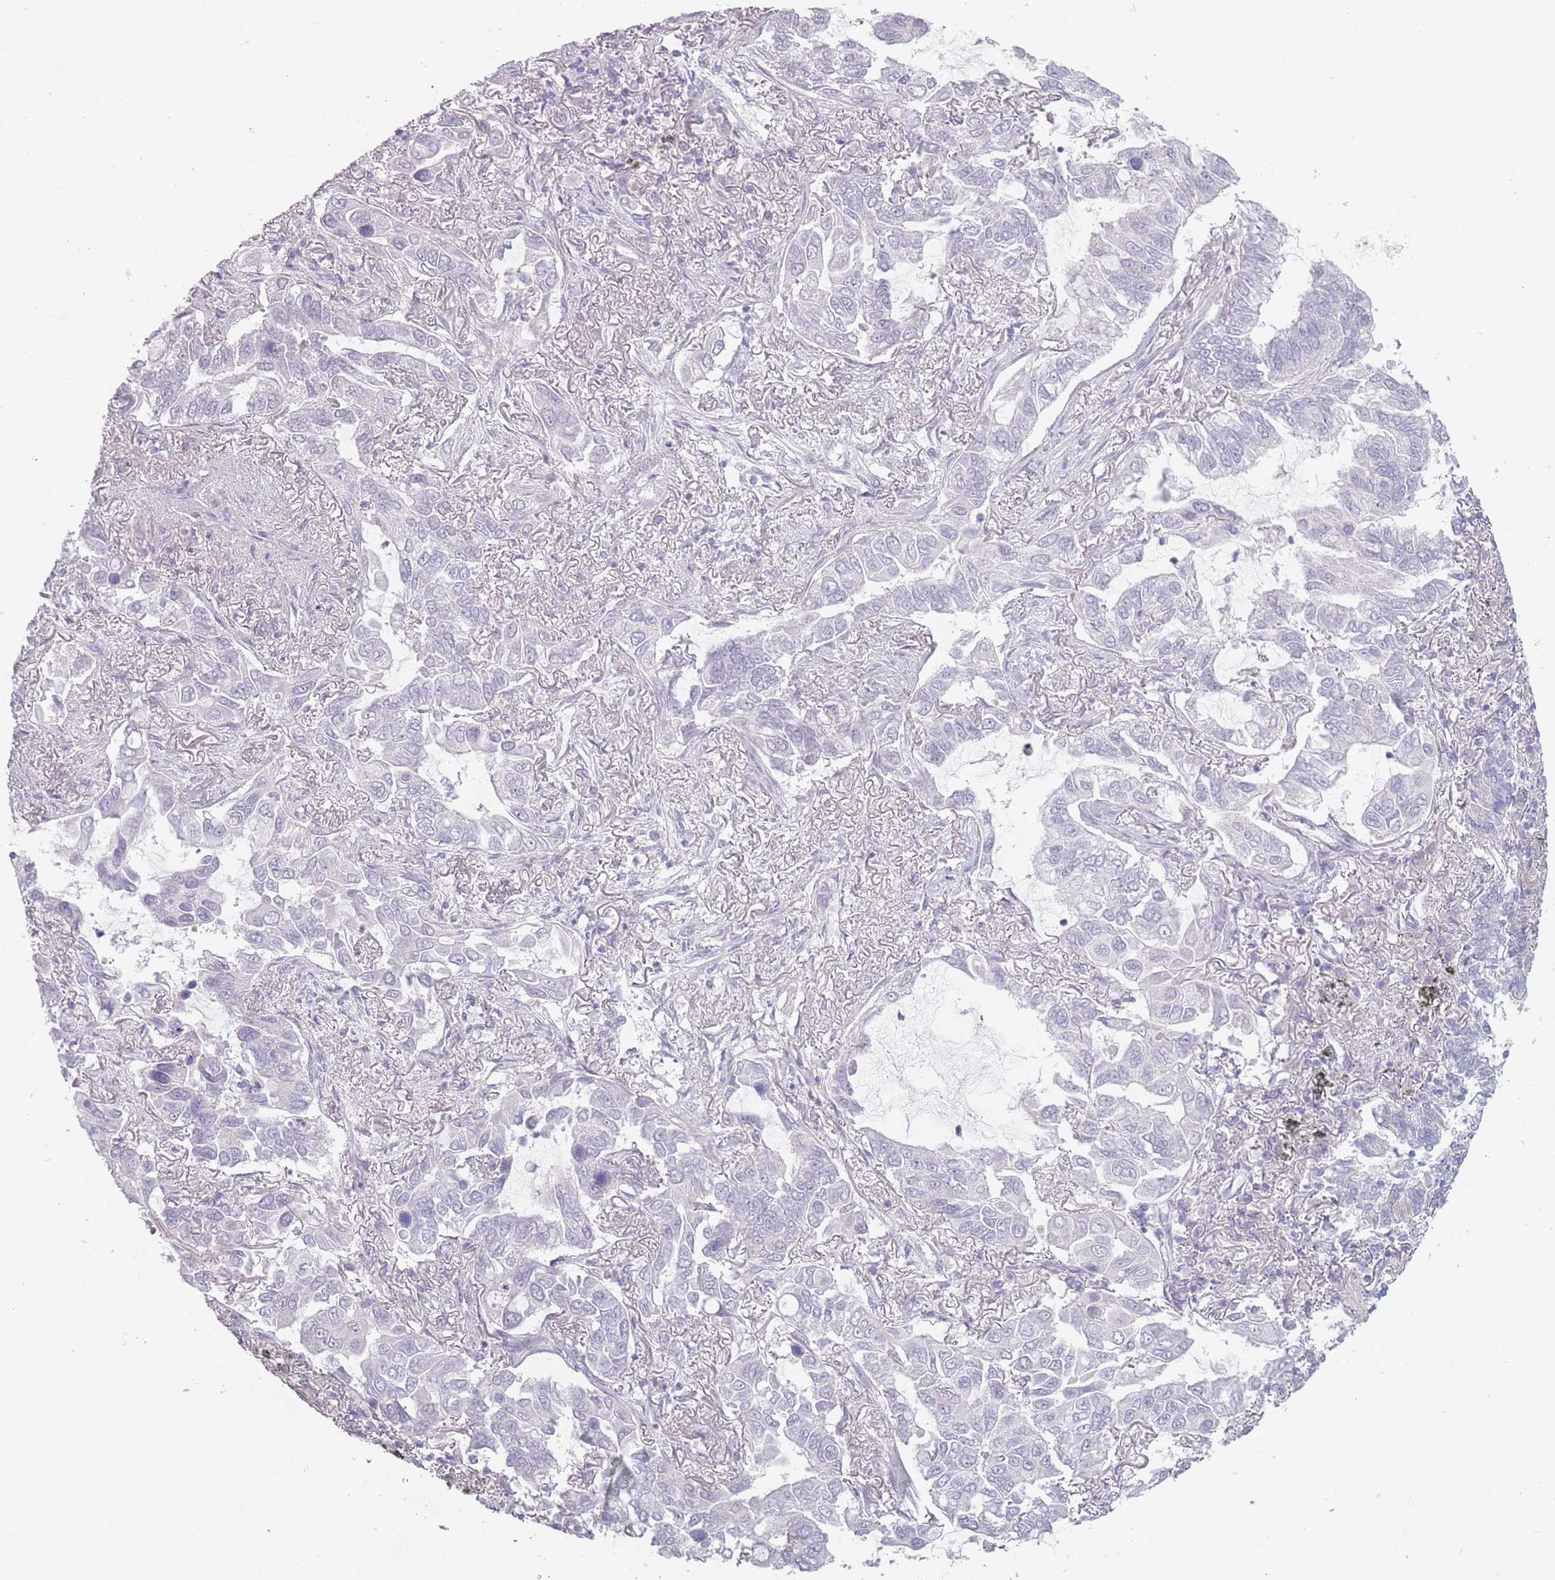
{"staining": {"intensity": "negative", "quantity": "none", "location": "none"}, "tissue": "lung cancer", "cell_type": "Tumor cells", "image_type": "cancer", "snomed": [{"axis": "morphology", "description": "Adenocarcinoma, NOS"}, {"axis": "topography", "description": "Lung"}], "caption": "This is an immunohistochemistry image of human adenocarcinoma (lung). There is no expression in tumor cells.", "gene": "RASL10B", "patient": {"sex": "male", "age": 64}}